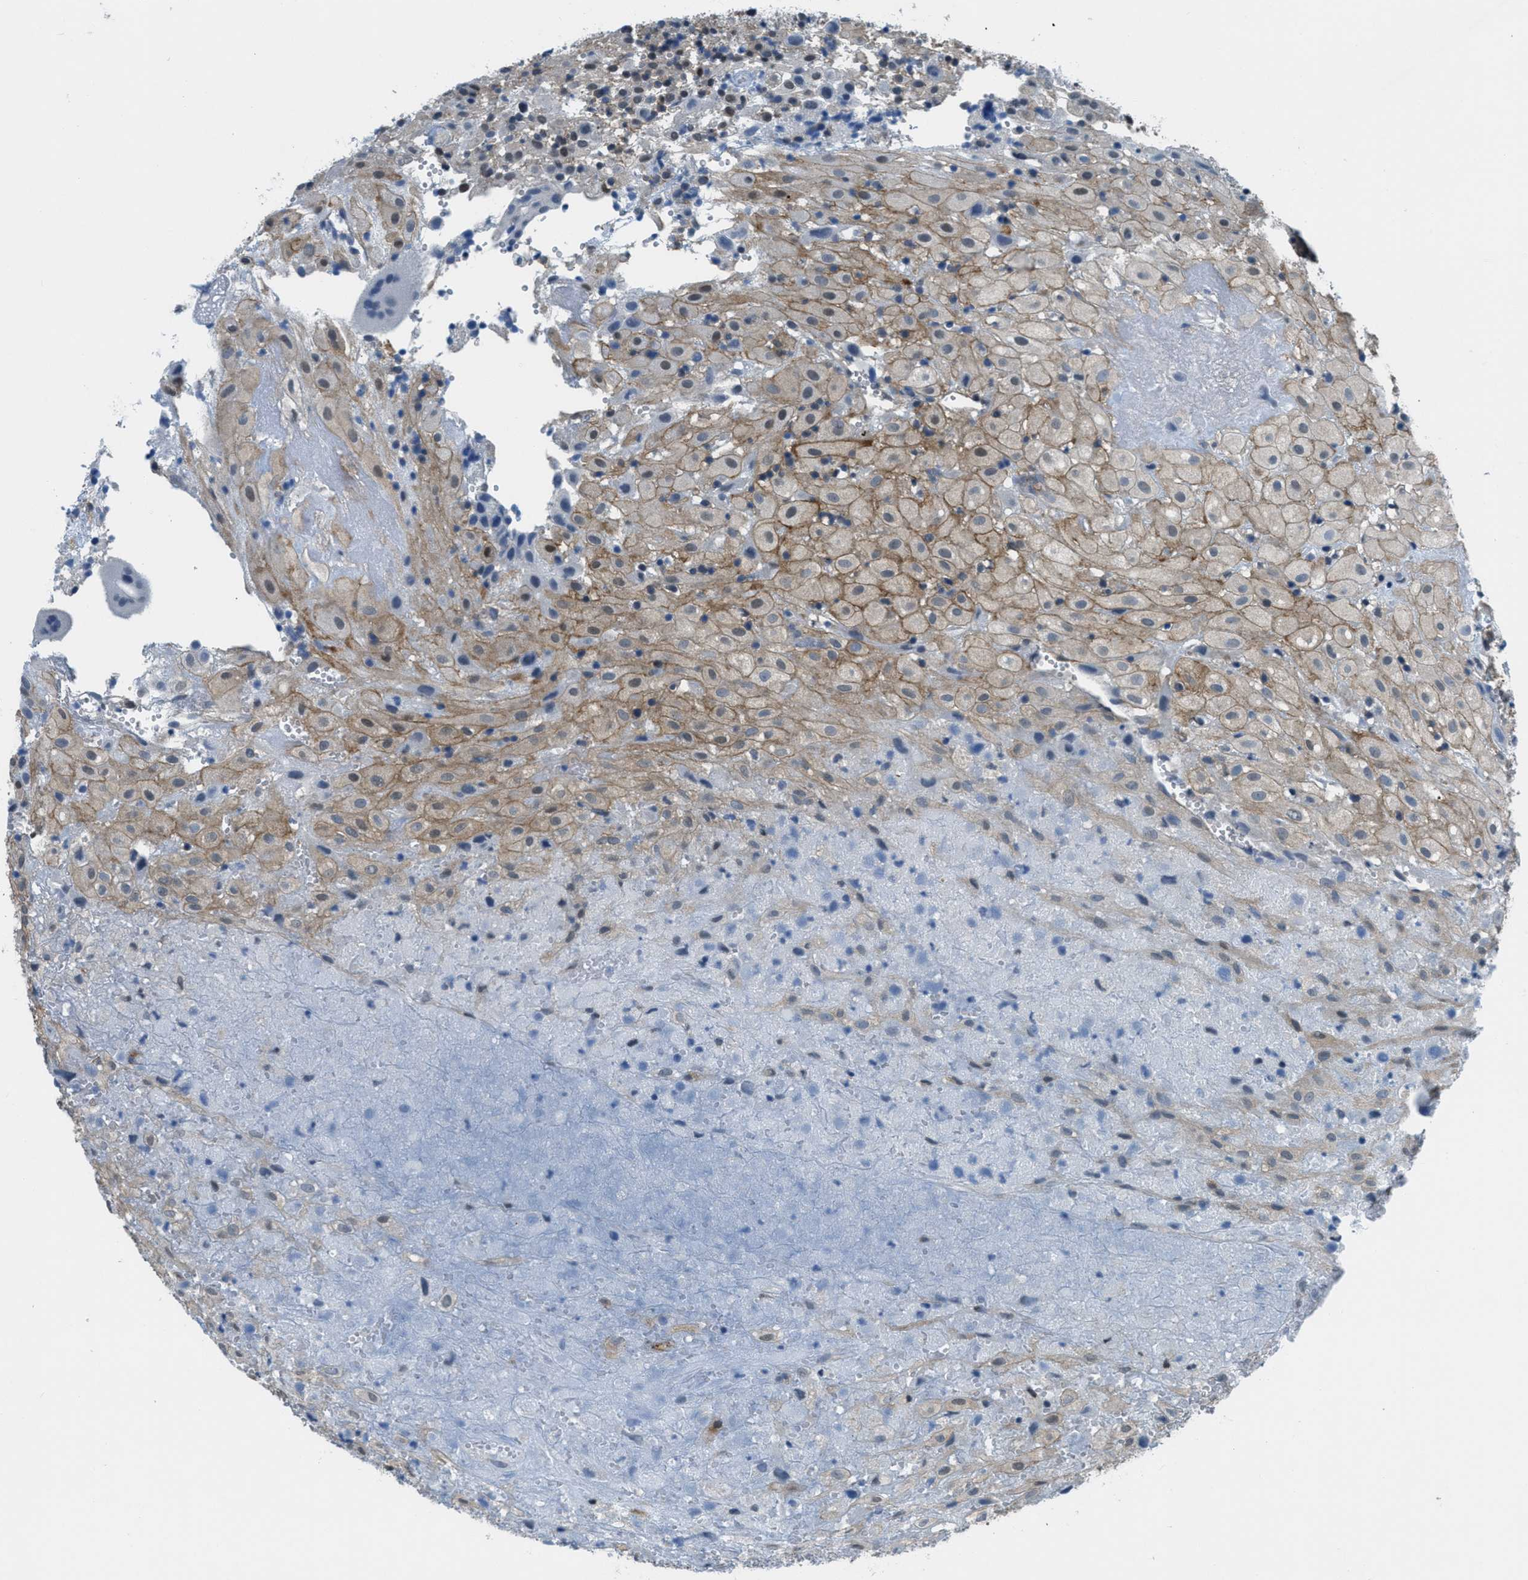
{"staining": {"intensity": "weak", "quantity": "25%-75%", "location": "cytoplasmic/membranous,nuclear"}, "tissue": "placenta", "cell_type": "Decidual cells", "image_type": "normal", "snomed": [{"axis": "morphology", "description": "Normal tissue, NOS"}, {"axis": "topography", "description": "Placenta"}], "caption": "This histopathology image demonstrates immunohistochemistry staining of benign human placenta, with low weak cytoplasmic/membranous,nuclear expression in approximately 25%-75% of decidual cells.", "gene": "PIP5K1C", "patient": {"sex": "female", "age": 18}}